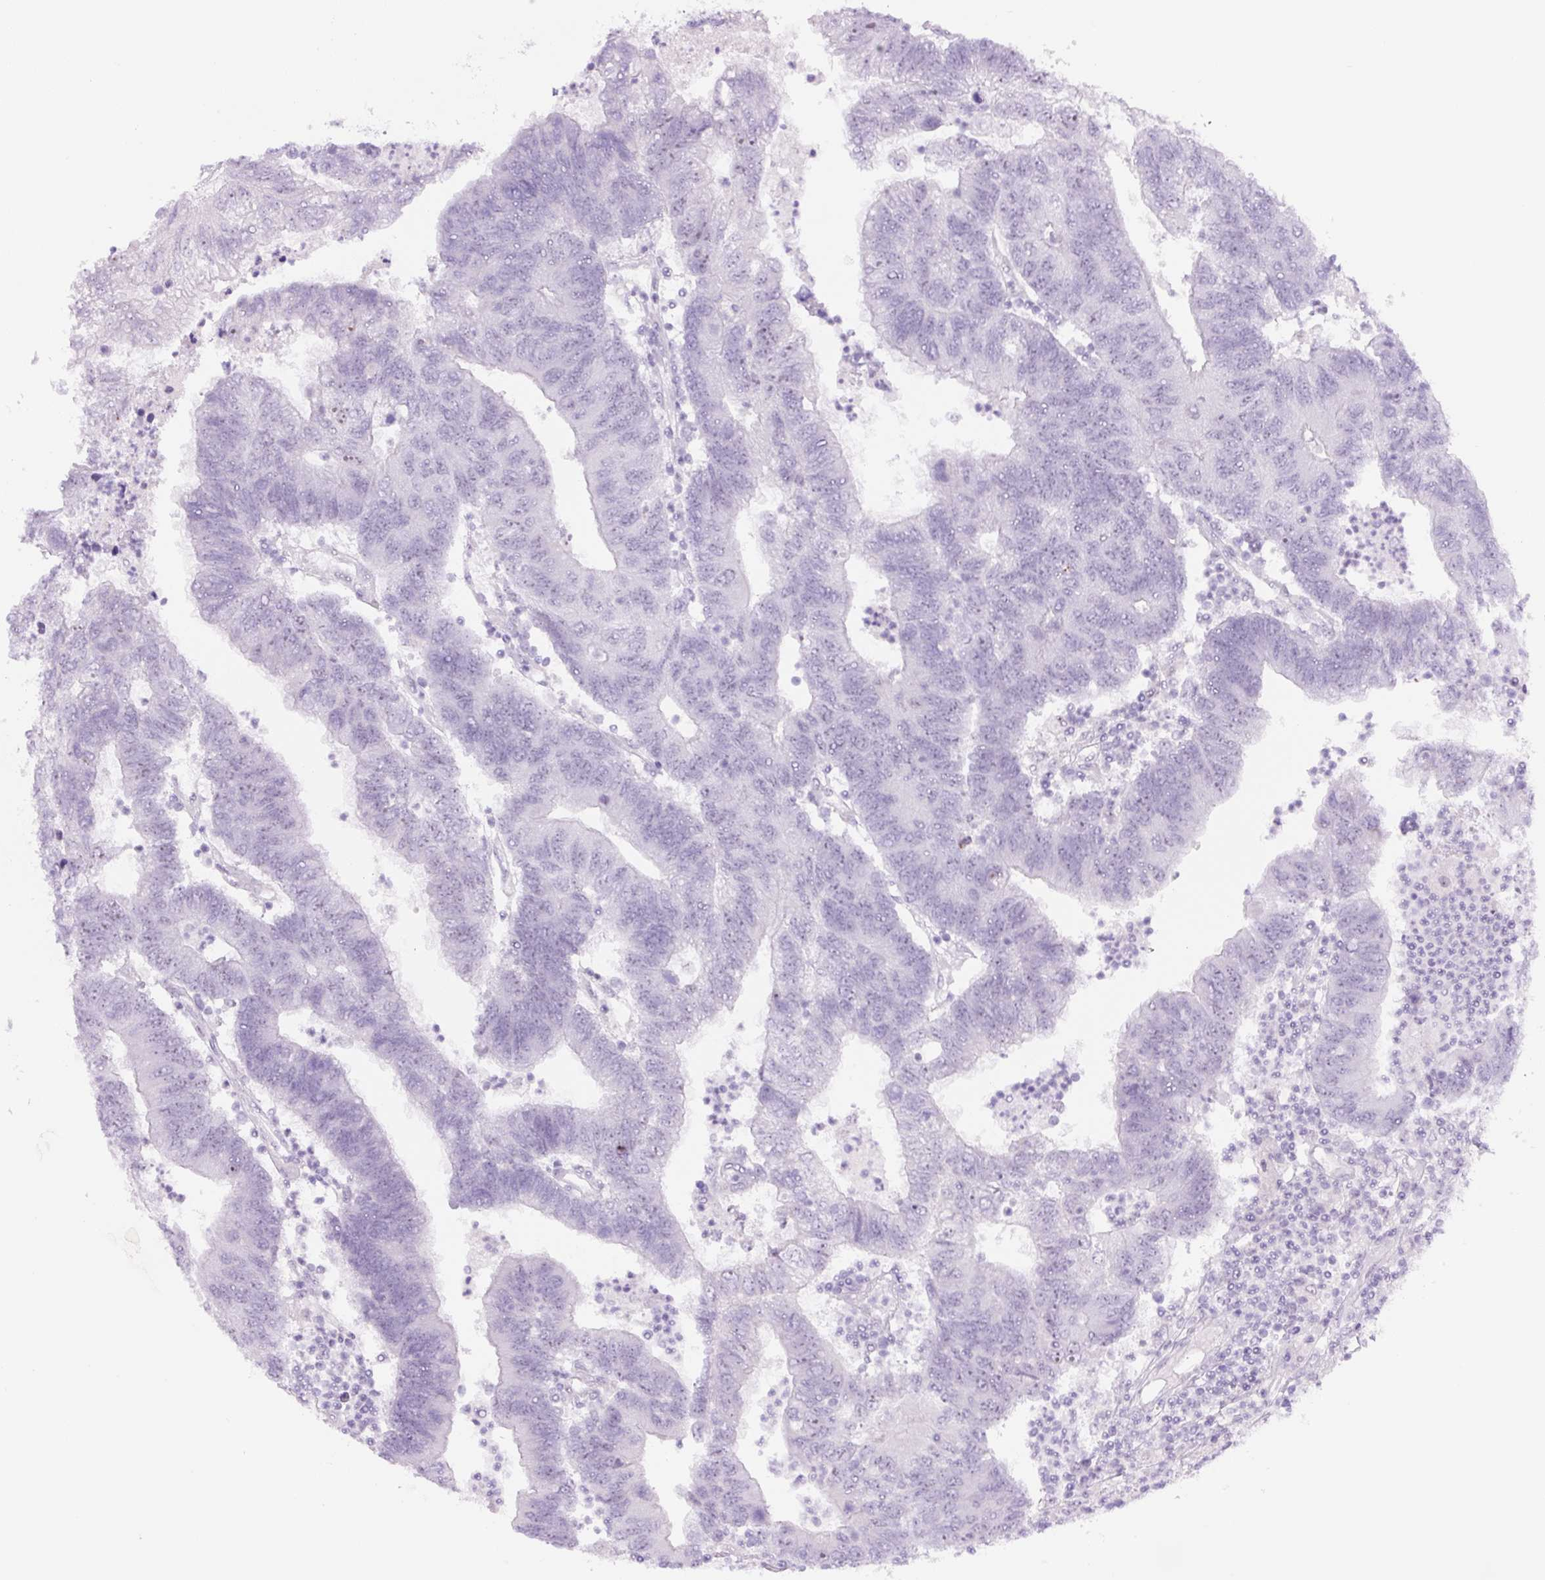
{"staining": {"intensity": "negative", "quantity": "none", "location": "none"}, "tissue": "colorectal cancer", "cell_type": "Tumor cells", "image_type": "cancer", "snomed": [{"axis": "morphology", "description": "Adenocarcinoma, NOS"}, {"axis": "topography", "description": "Colon"}], "caption": "DAB (3,3'-diaminobenzidine) immunohistochemical staining of adenocarcinoma (colorectal) demonstrates no significant expression in tumor cells.", "gene": "TMEM151B", "patient": {"sex": "female", "age": 48}}